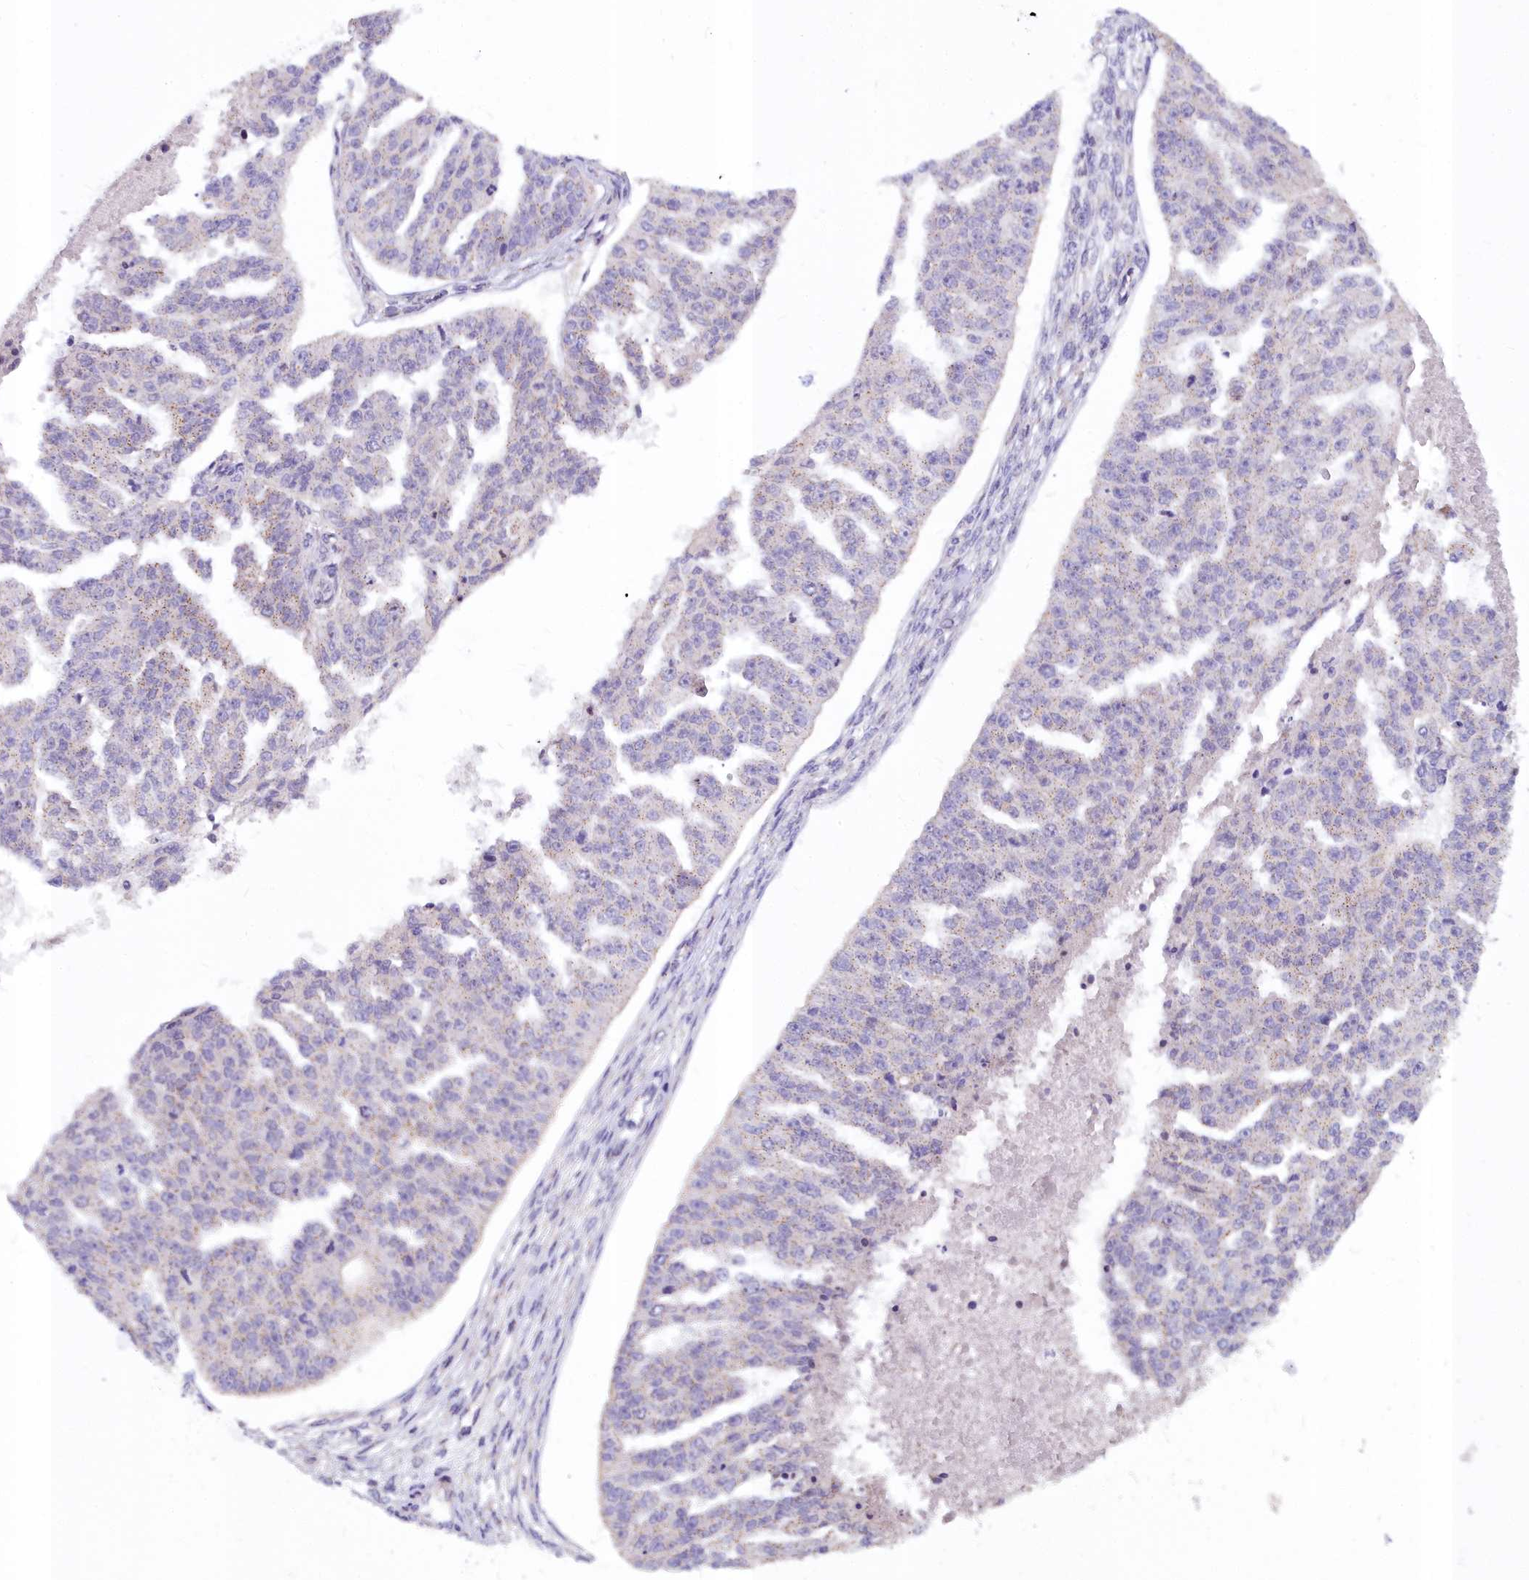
{"staining": {"intensity": "weak", "quantity": "<25%", "location": "cytoplasmic/membranous"}, "tissue": "ovarian cancer", "cell_type": "Tumor cells", "image_type": "cancer", "snomed": [{"axis": "morphology", "description": "Cystadenocarcinoma, serous, NOS"}, {"axis": "topography", "description": "Ovary"}], "caption": "DAB immunohistochemical staining of human serous cystadenocarcinoma (ovarian) reveals no significant positivity in tumor cells.", "gene": "WDPCP", "patient": {"sex": "female", "age": 58}}